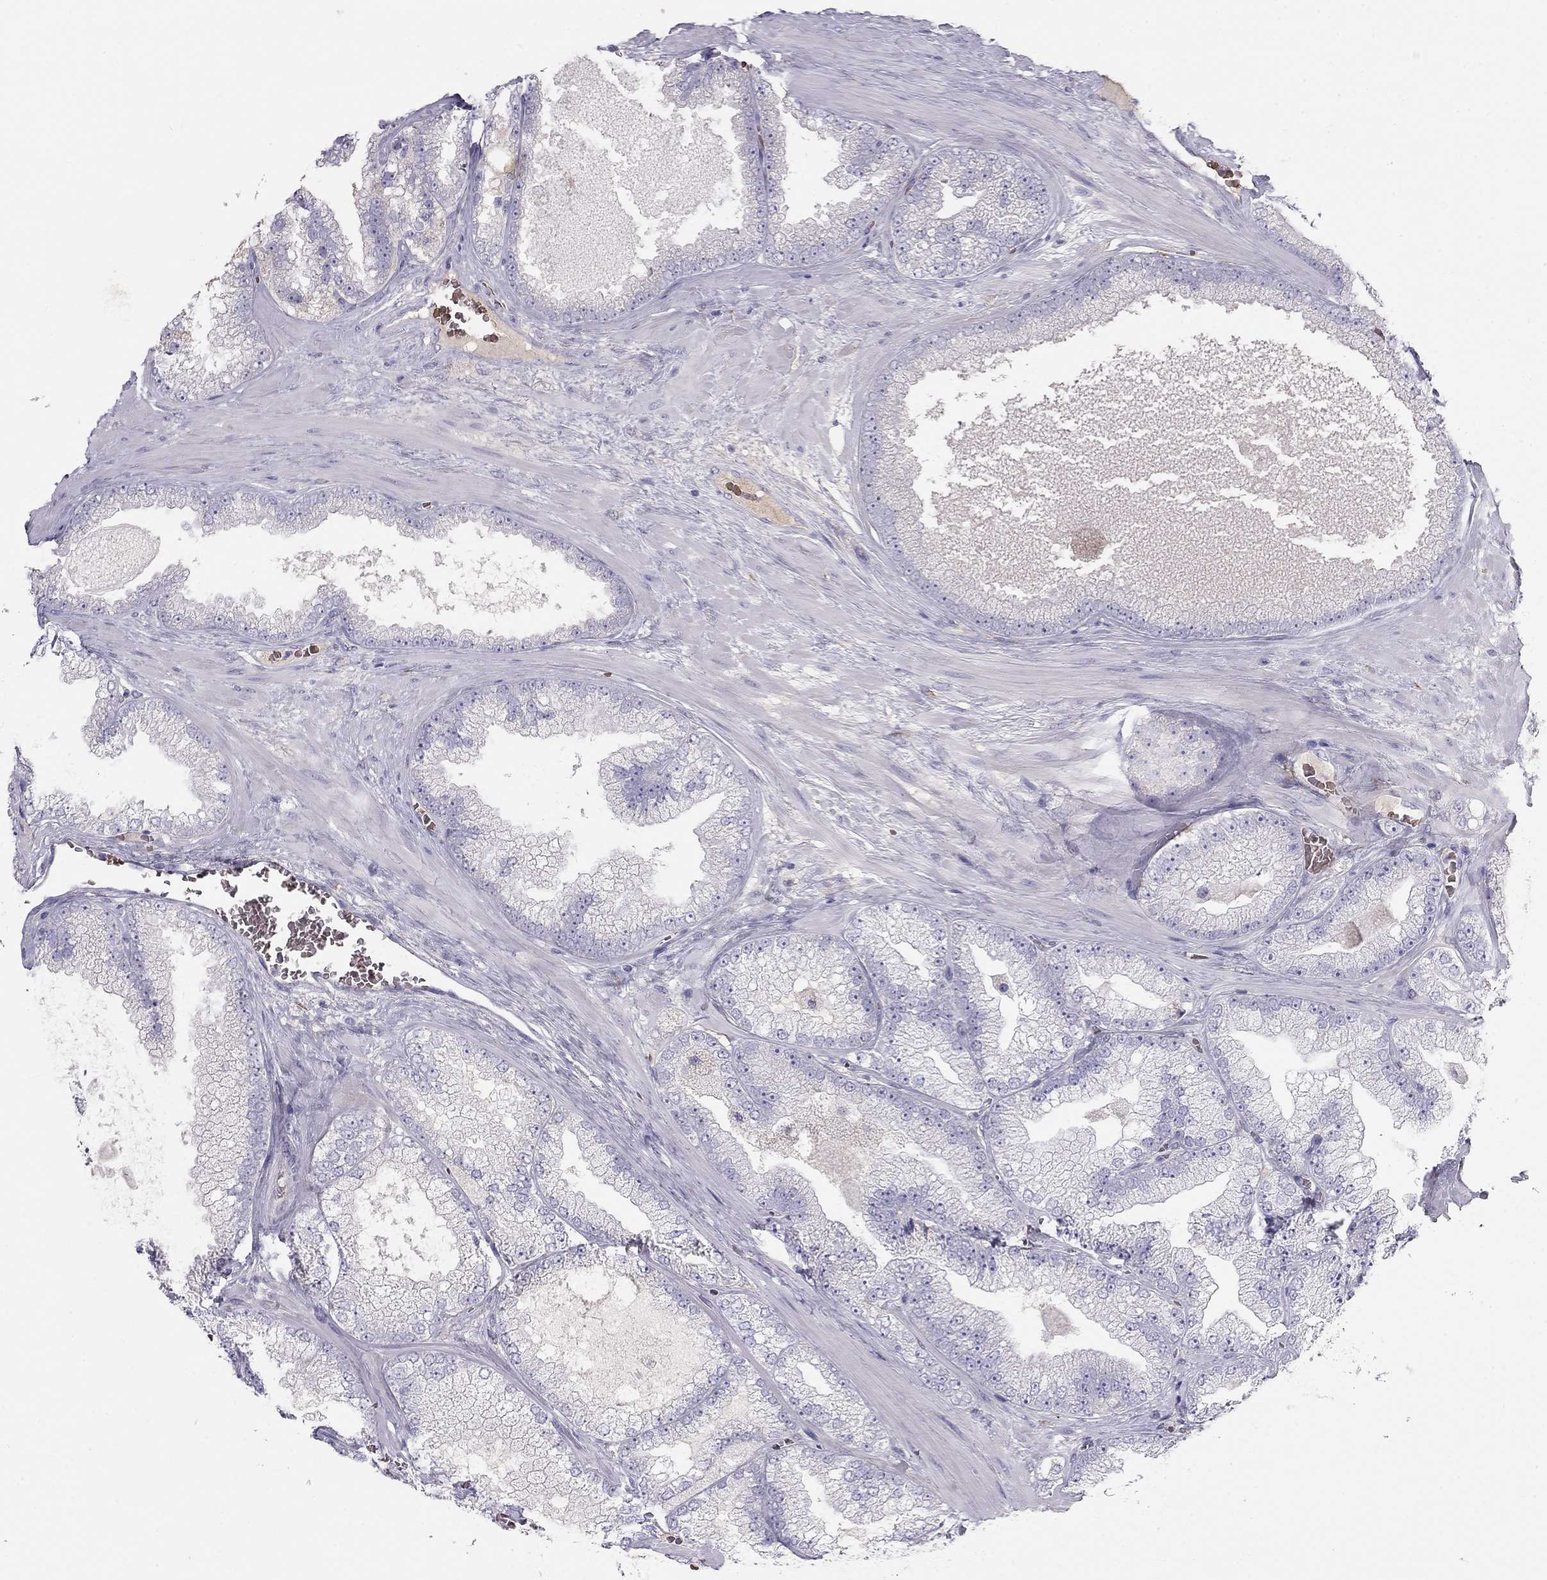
{"staining": {"intensity": "negative", "quantity": "none", "location": "none"}, "tissue": "prostate cancer", "cell_type": "Tumor cells", "image_type": "cancer", "snomed": [{"axis": "morphology", "description": "Adenocarcinoma, Low grade"}, {"axis": "topography", "description": "Prostate"}], "caption": "Immunohistochemistry photomicrograph of human low-grade adenocarcinoma (prostate) stained for a protein (brown), which reveals no expression in tumor cells.", "gene": "RHD", "patient": {"sex": "male", "age": 57}}